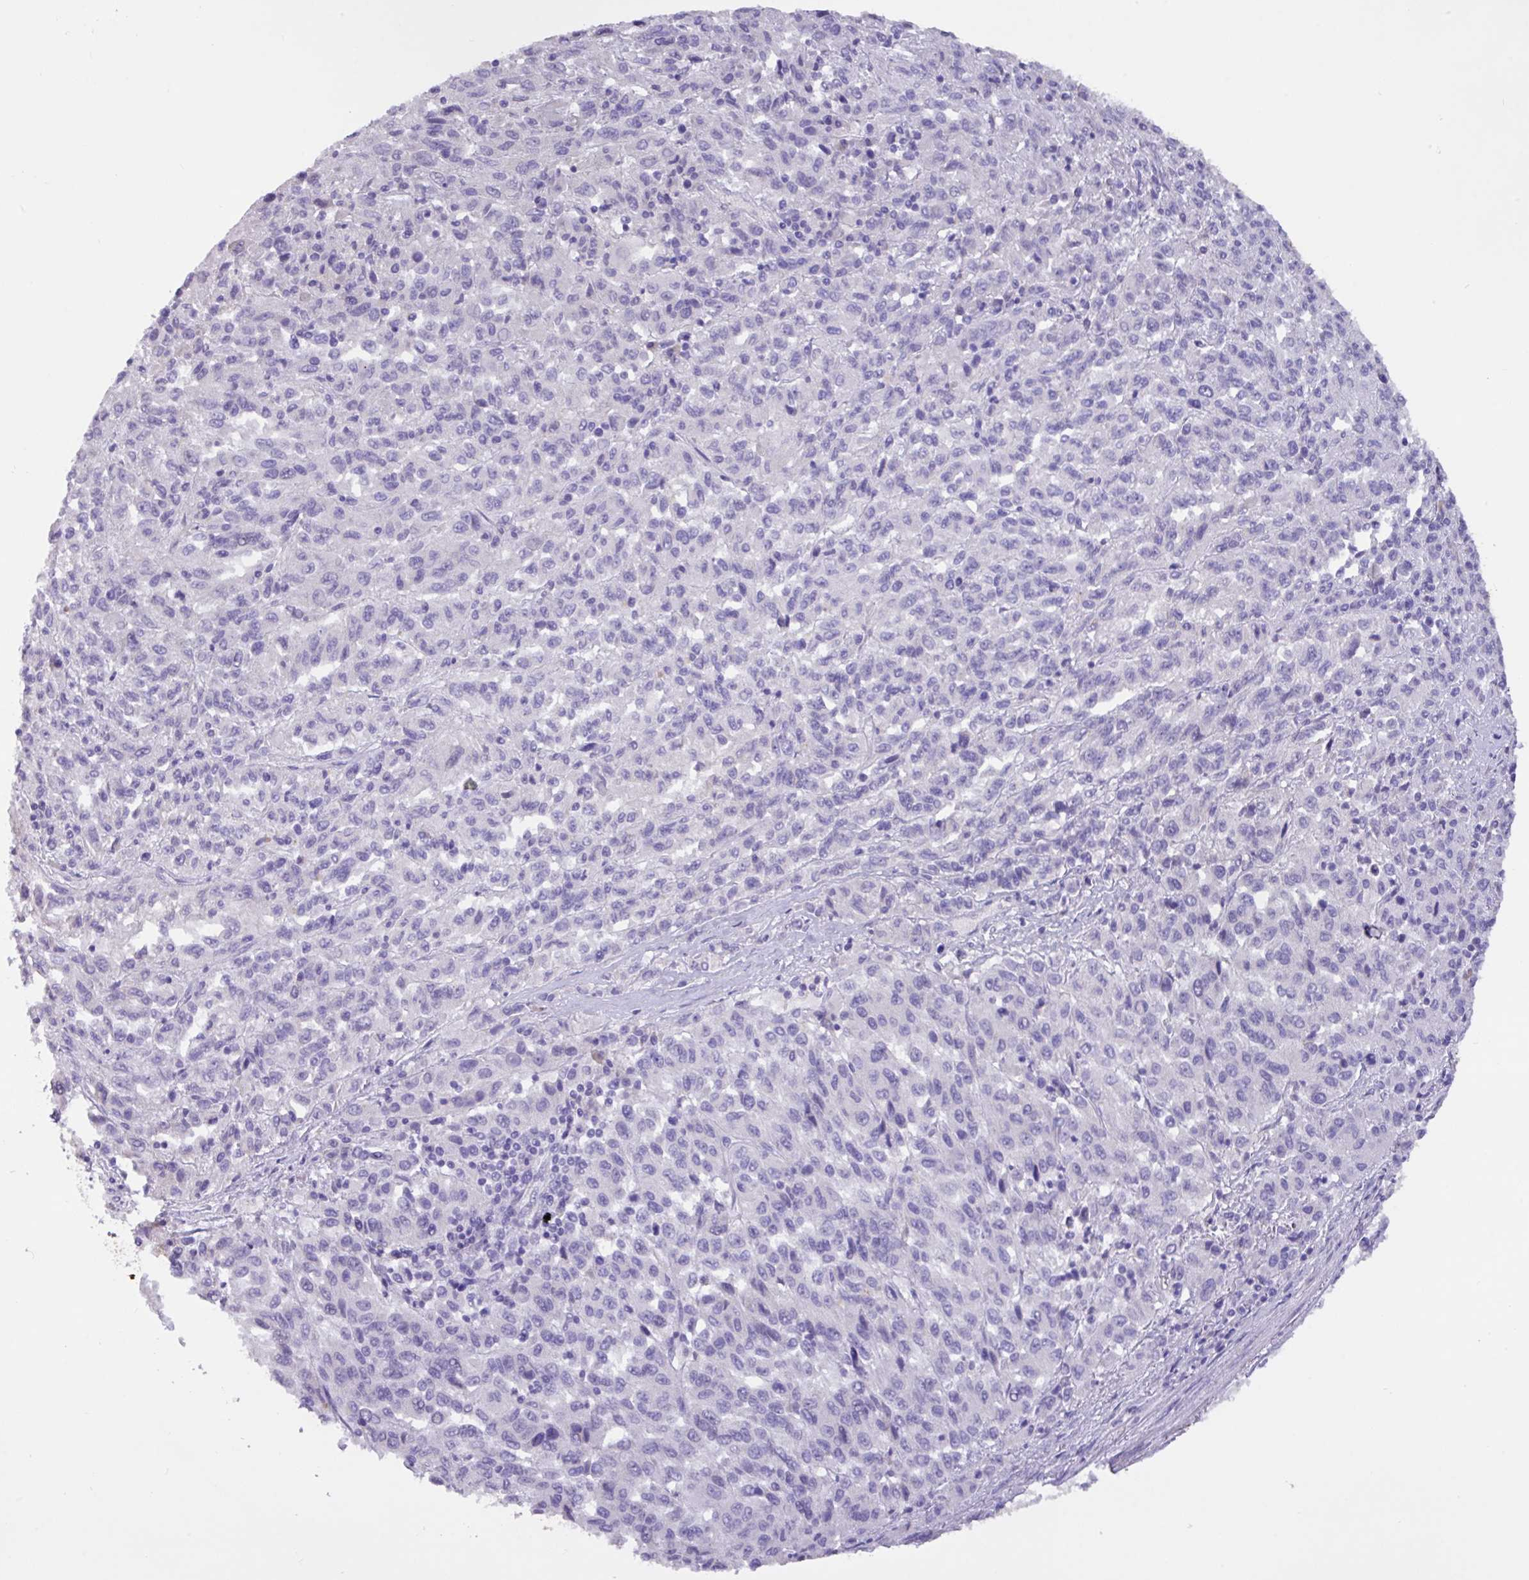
{"staining": {"intensity": "negative", "quantity": "none", "location": "none"}, "tissue": "melanoma", "cell_type": "Tumor cells", "image_type": "cancer", "snomed": [{"axis": "morphology", "description": "Malignant melanoma, Metastatic site"}, {"axis": "topography", "description": "Lung"}], "caption": "High magnification brightfield microscopy of malignant melanoma (metastatic site) stained with DAB (brown) and counterstained with hematoxylin (blue): tumor cells show no significant positivity.", "gene": "EPCAM", "patient": {"sex": "male", "age": 64}}